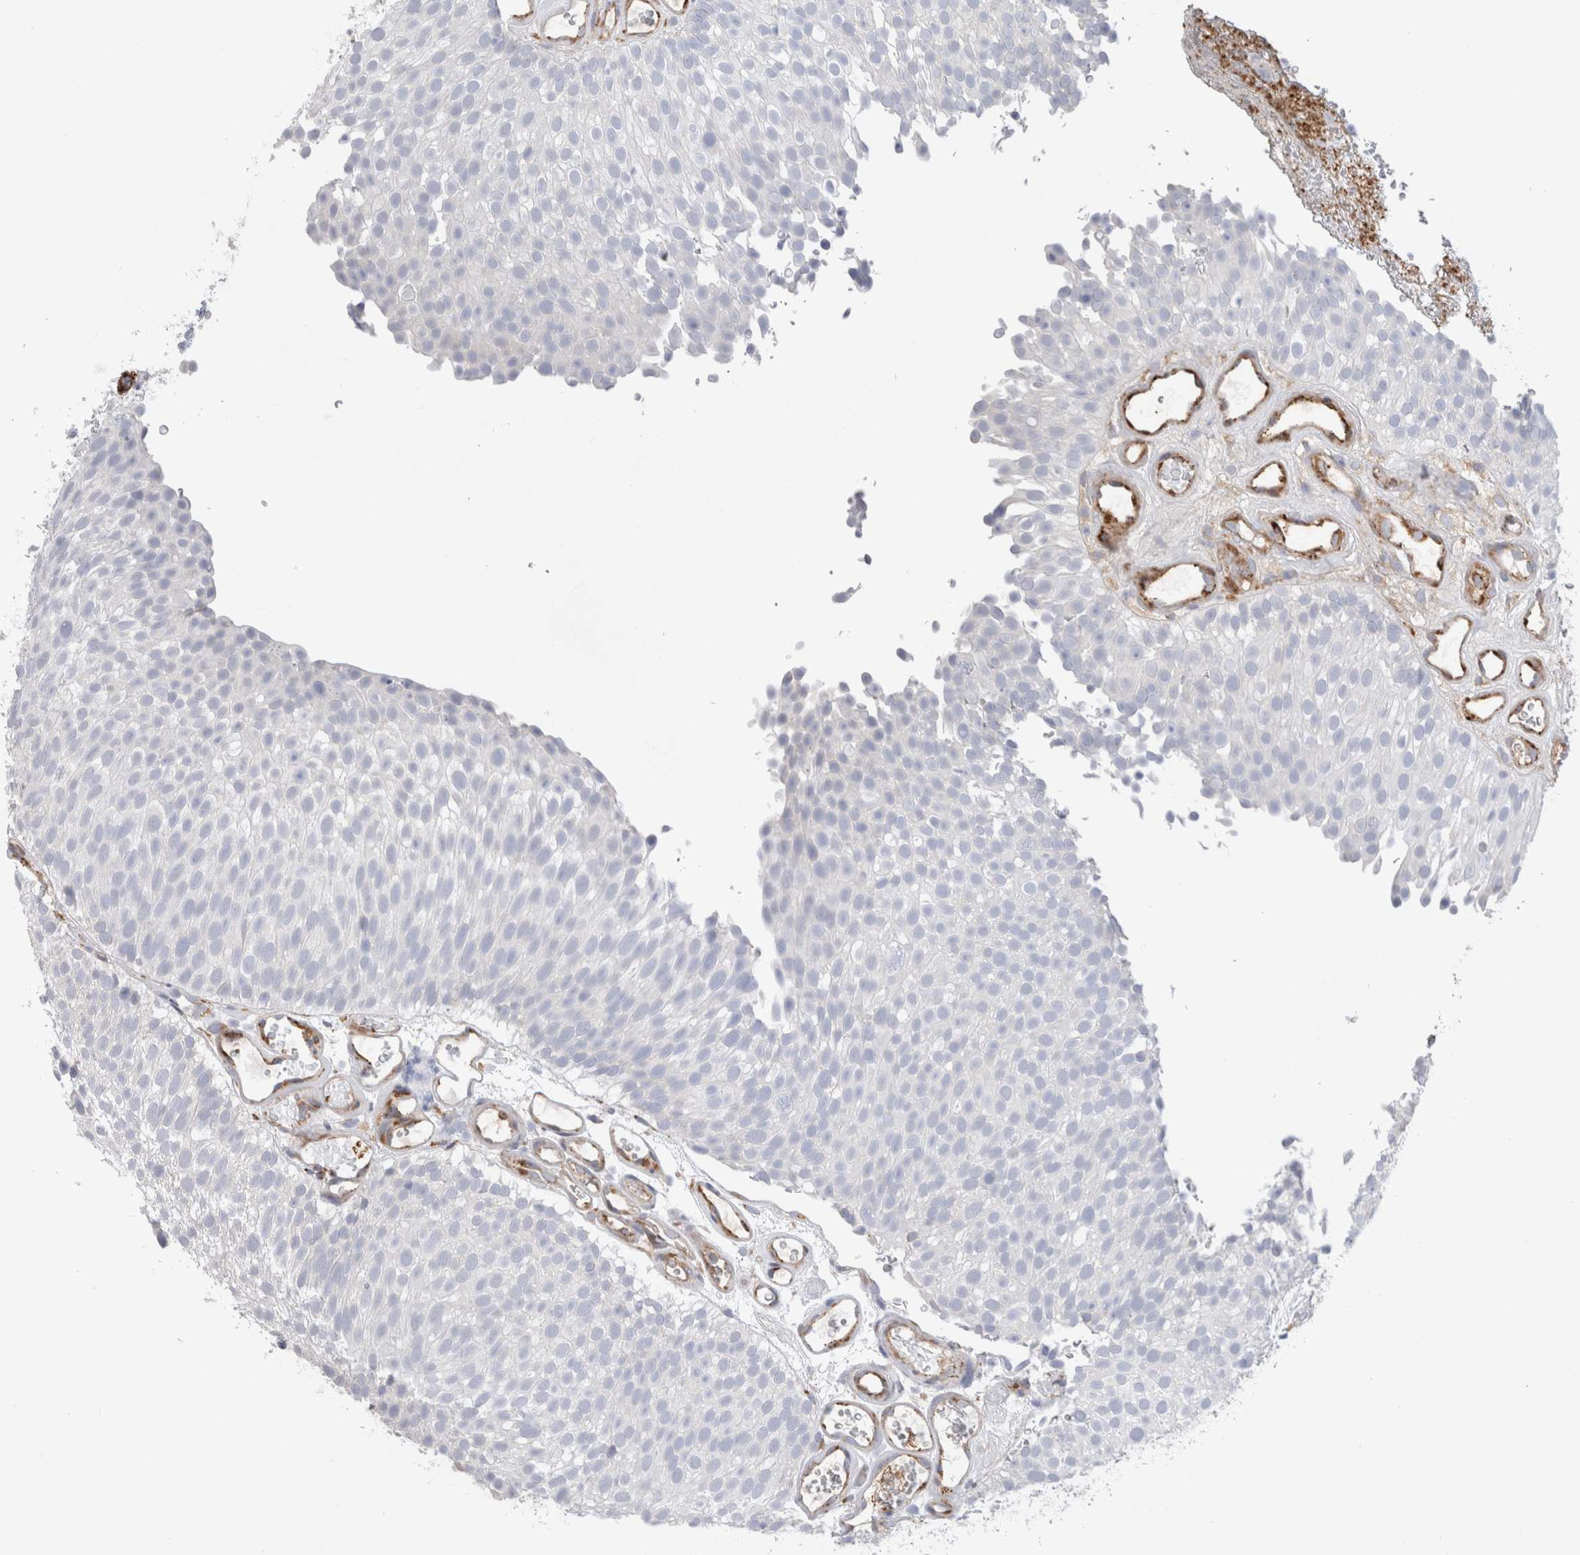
{"staining": {"intensity": "negative", "quantity": "none", "location": "none"}, "tissue": "urothelial cancer", "cell_type": "Tumor cells", "image_type": "cancer", "snomed": [{"axis": "morphology", "description": "Urothelial carcinoma, Low grade"}, {"axis": "topography", "description": "Urinary bladder"}], "caption": "High magnification brightfield microscopy of urothelial cancer stained with DAB (brown) and counterstained with hematoxylin (blue): tumor cells show no significant positivity. (DAB immunohistochemistry visualized using brightfield microscopy, high magnification).", "gene": "CNPY4", "patient": {"sex": "male", "age": 78}}